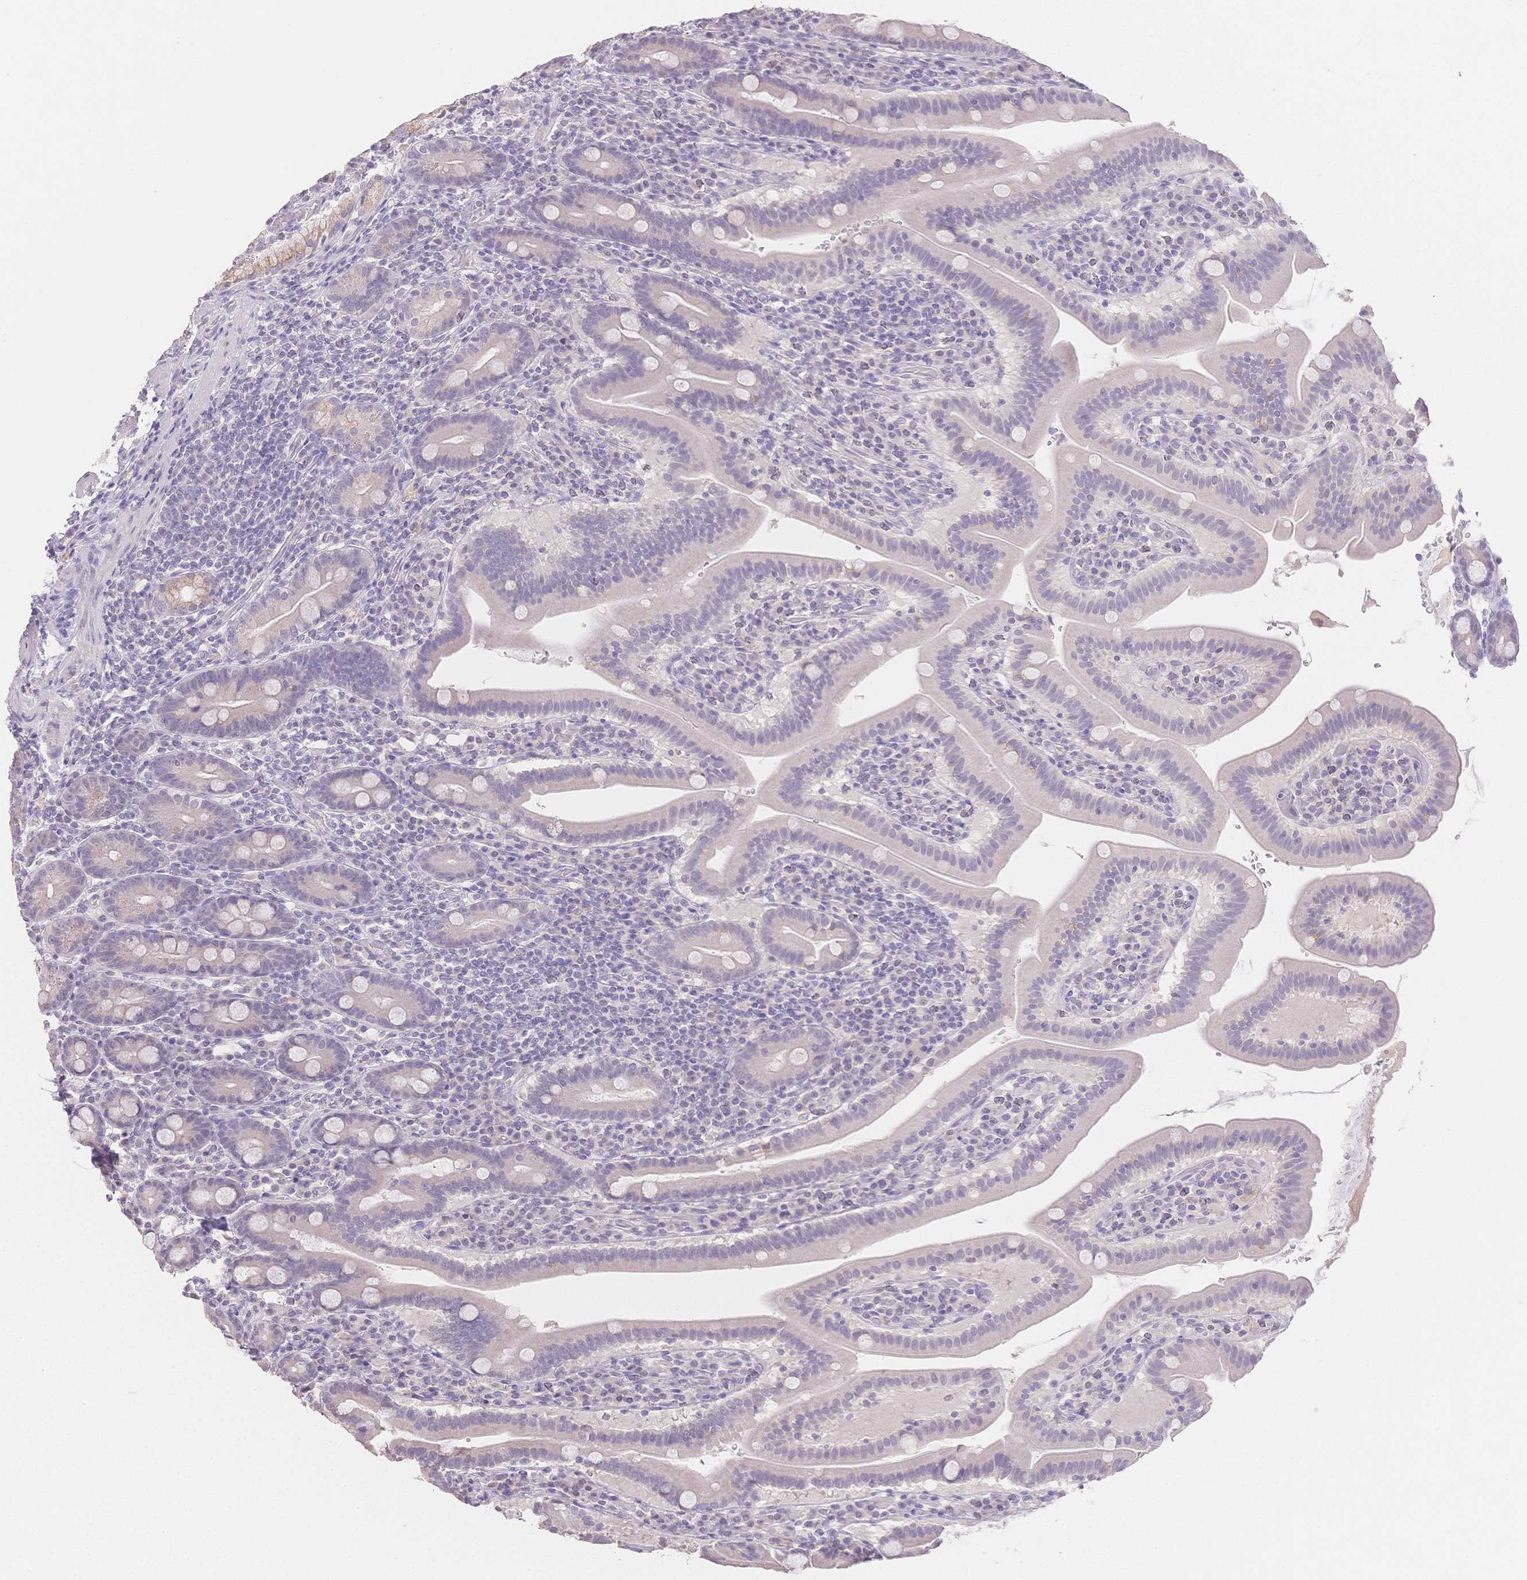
{"staining": {"intensity": "weak", "quantity": "<25%", "location": "cytoplasmic/membranous"}, "tissue": "small intestine", "cell_type": "Glandular cells", "image_type": "normal", "snomed": [{"axis": "morphology", "description": "Normal tissue, NOS"}, {"axis": "topography", "description": "Small intestine"}], "caption": "Human small intestine stained for a protein using IHC reveals no expression in glandular cells.", "gene": "SUV39H2", "patient": {"sex": "male", "age": 26}}